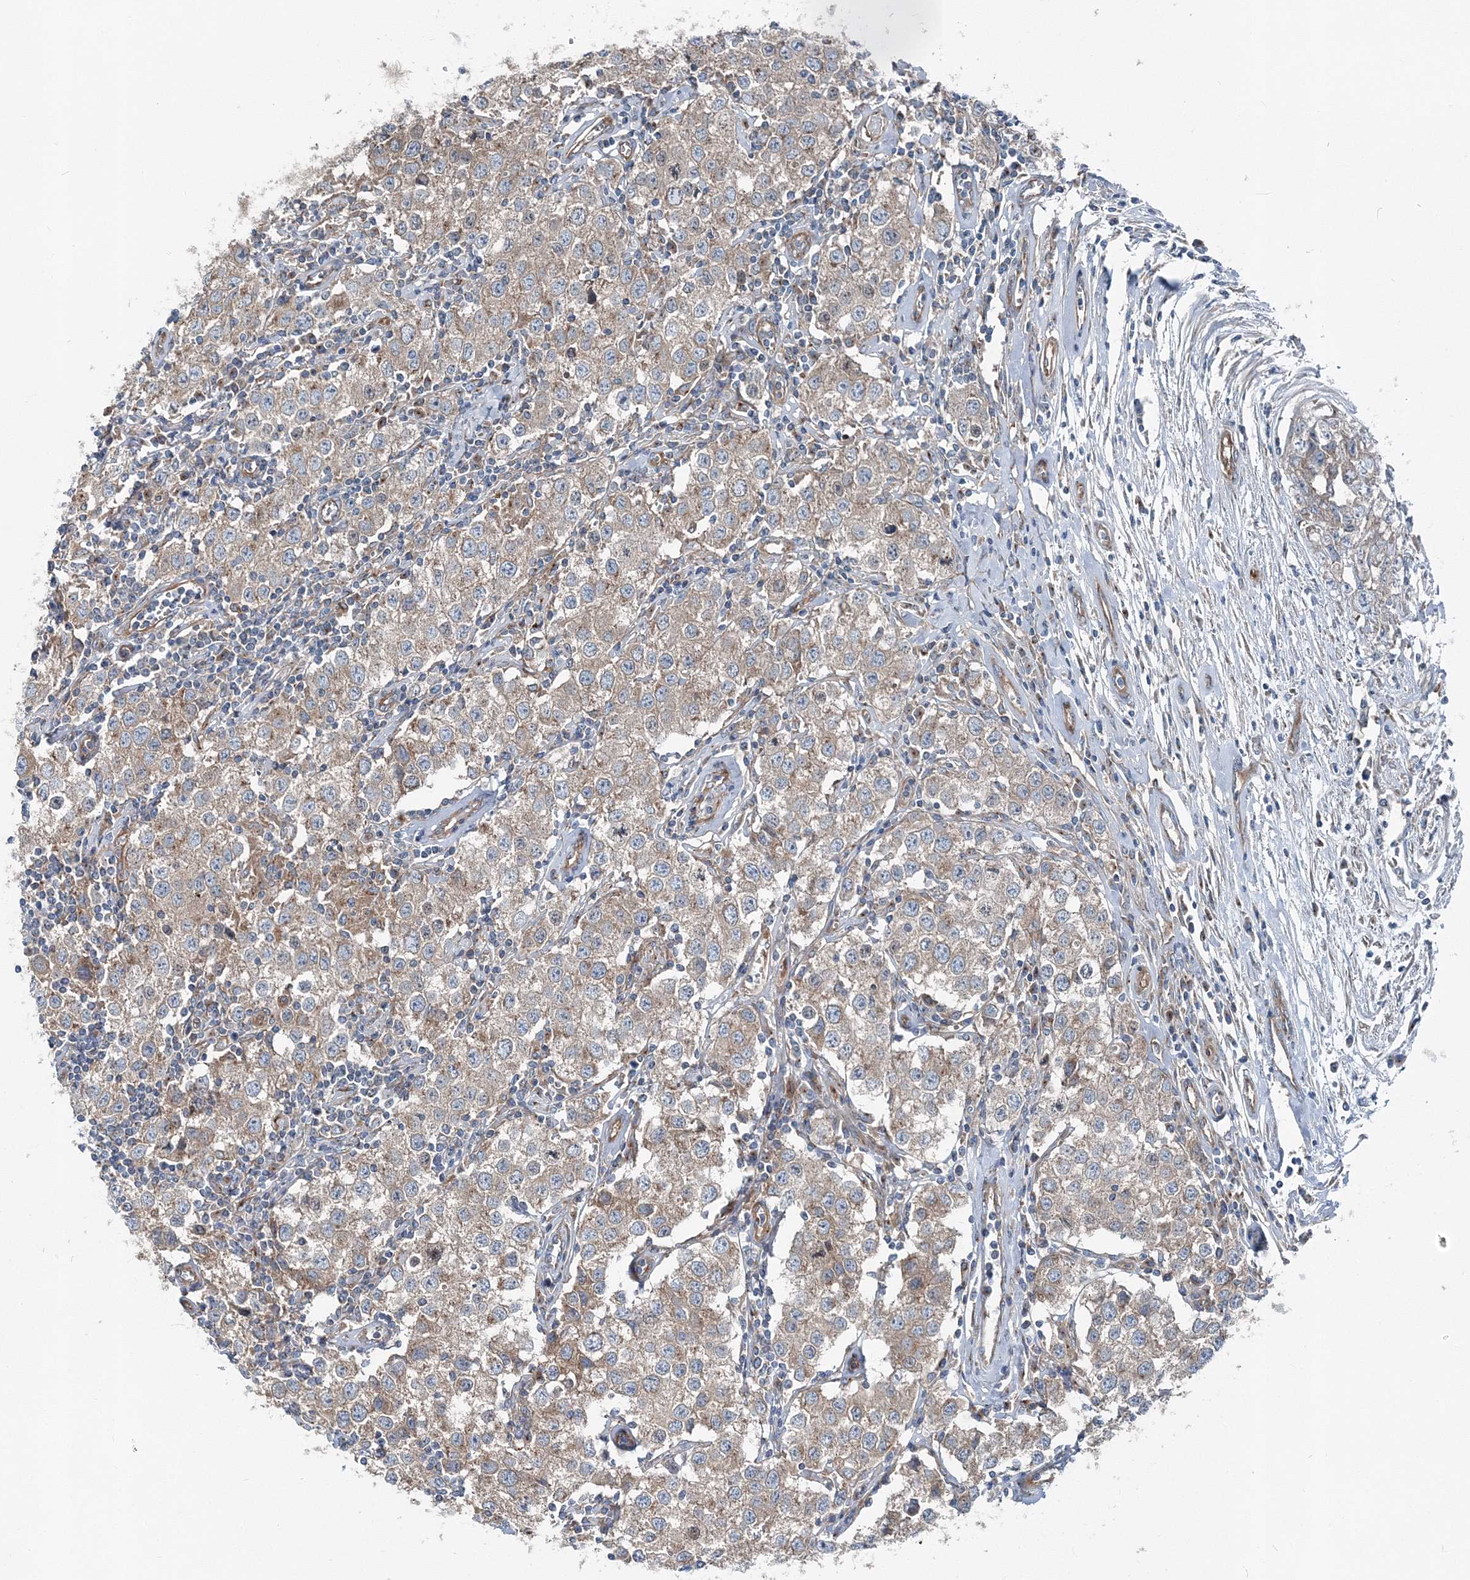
{"staining": {"intensity": "moderate", "quantity": ">75%", "location": "cytoplasmic/membranous"}, "tissue": "testis cancer", "cell_type": "Tumor cells", "image_type": "cancer", "snomed": [{"axis": "morphology", "description": "Seminoma, NOS"}, {"axis": "morphology", "description": "Carcinoma, Embryonal, NOS"}, {"axis": "topography", "description": "Testis"}], "caption": "Tumor cells show moderate cytoplasmic/membranous positivity in approximately >75% of cells in embryonal carcinoma (testis). The staining was performed using DAB, with brown indicating positive protein expression. Nuclei are stained blue with hematoxylin.", "gene": "MPHOSPH9", "patient": {"sex": "male", "age": 43}}